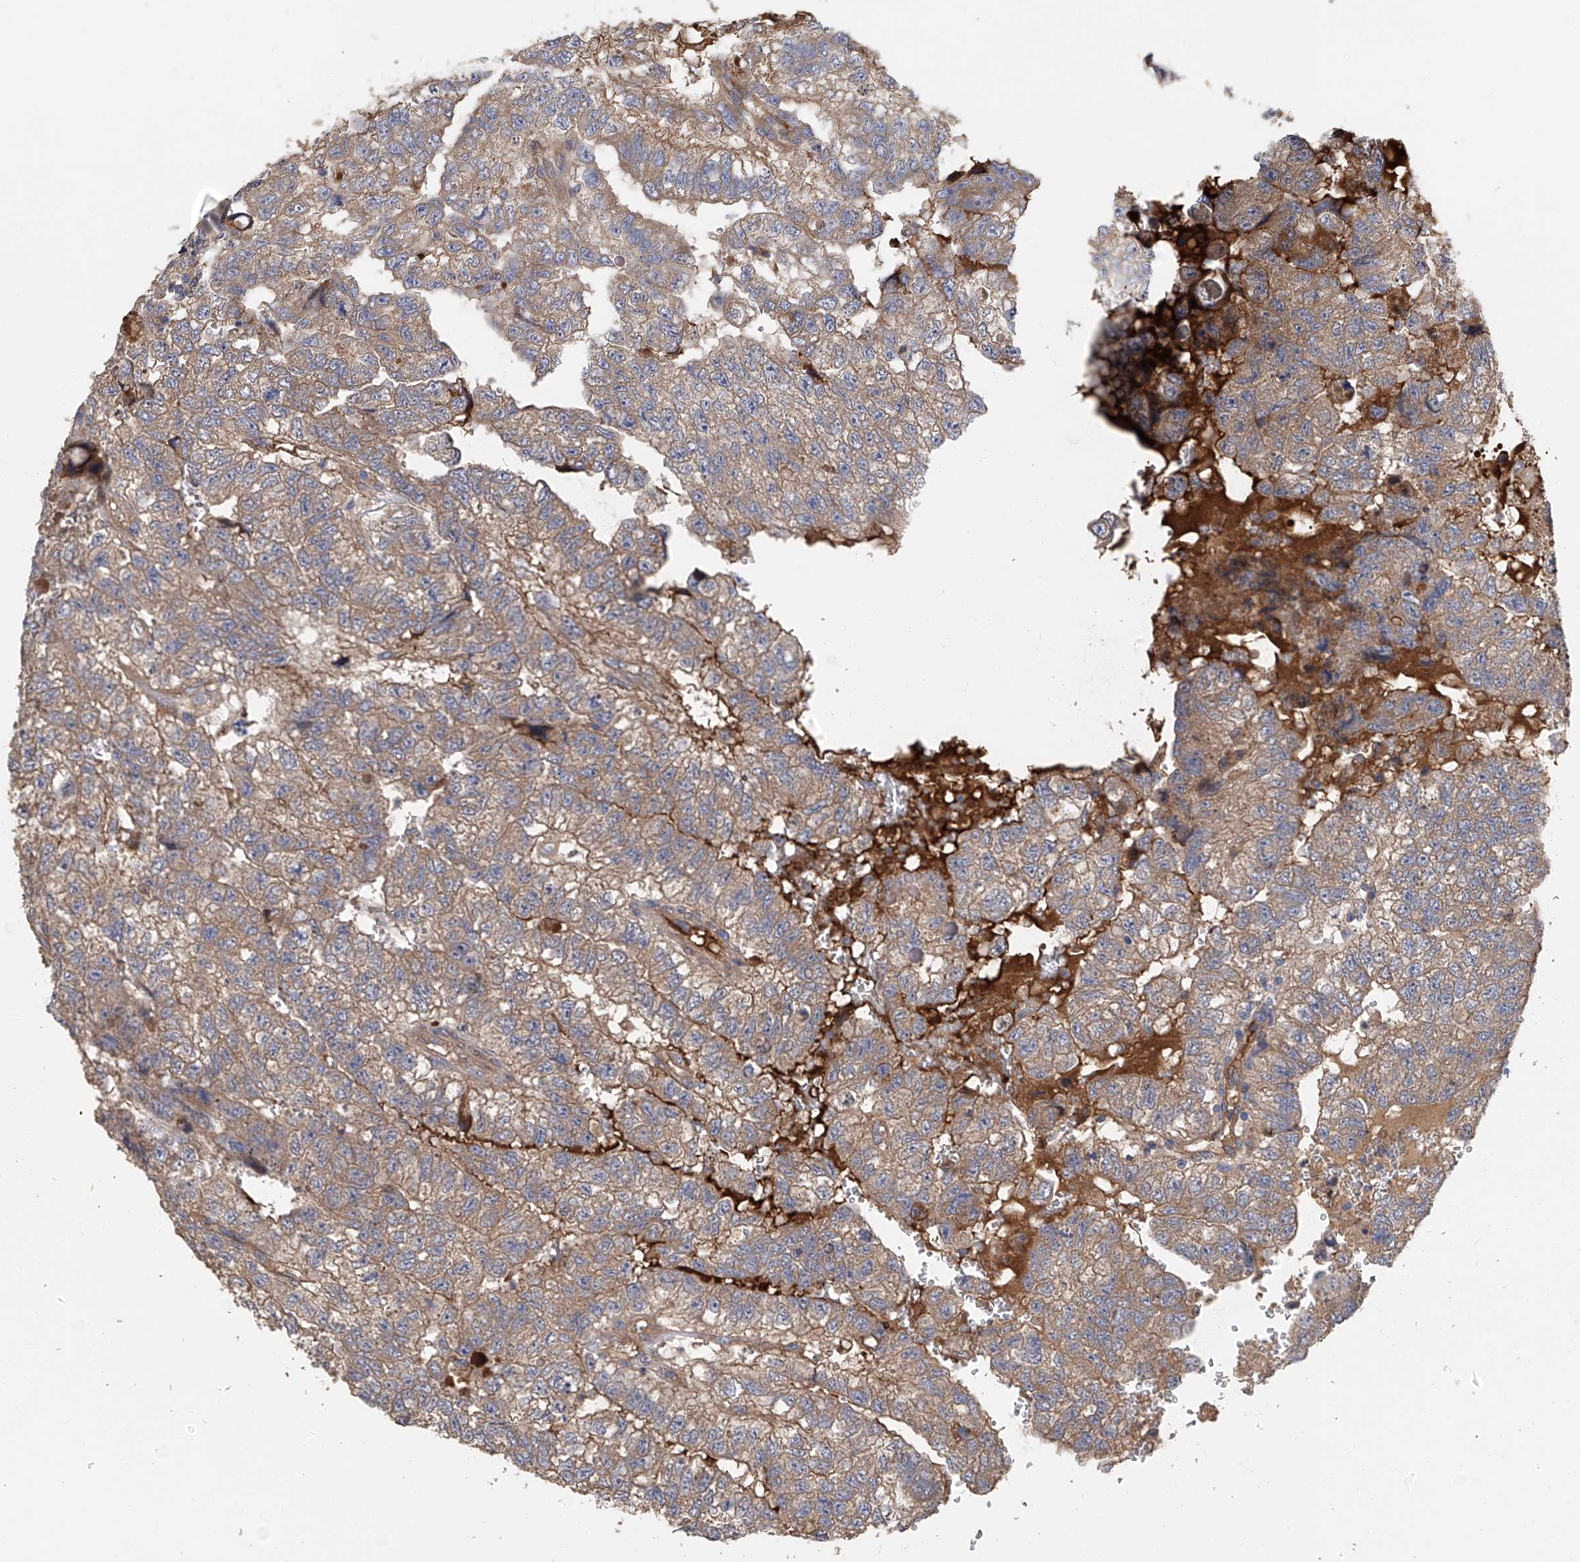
{"staining": {"intensity": "moderate", "quantity": ">75%", "location": "cytoplasmic/membranous"}, "tissue": "testis cancer", "cell_type": "Tumor cells", "image_type": "cancer", "snomed": [{"axis": "morphology", "description": "Carcinoma, Embryonal, NOS"}, {"axis": "topography", "description": "Testis"}], "caption": "About >75% of tumor cells in testis embryonal carcinoma reveal moderate cytoplasmic/membranous protein staining as visualized by brown immunohistochemical staining.", "gene": "PTK2", "patient": {"sex": "male", "age": 36}}